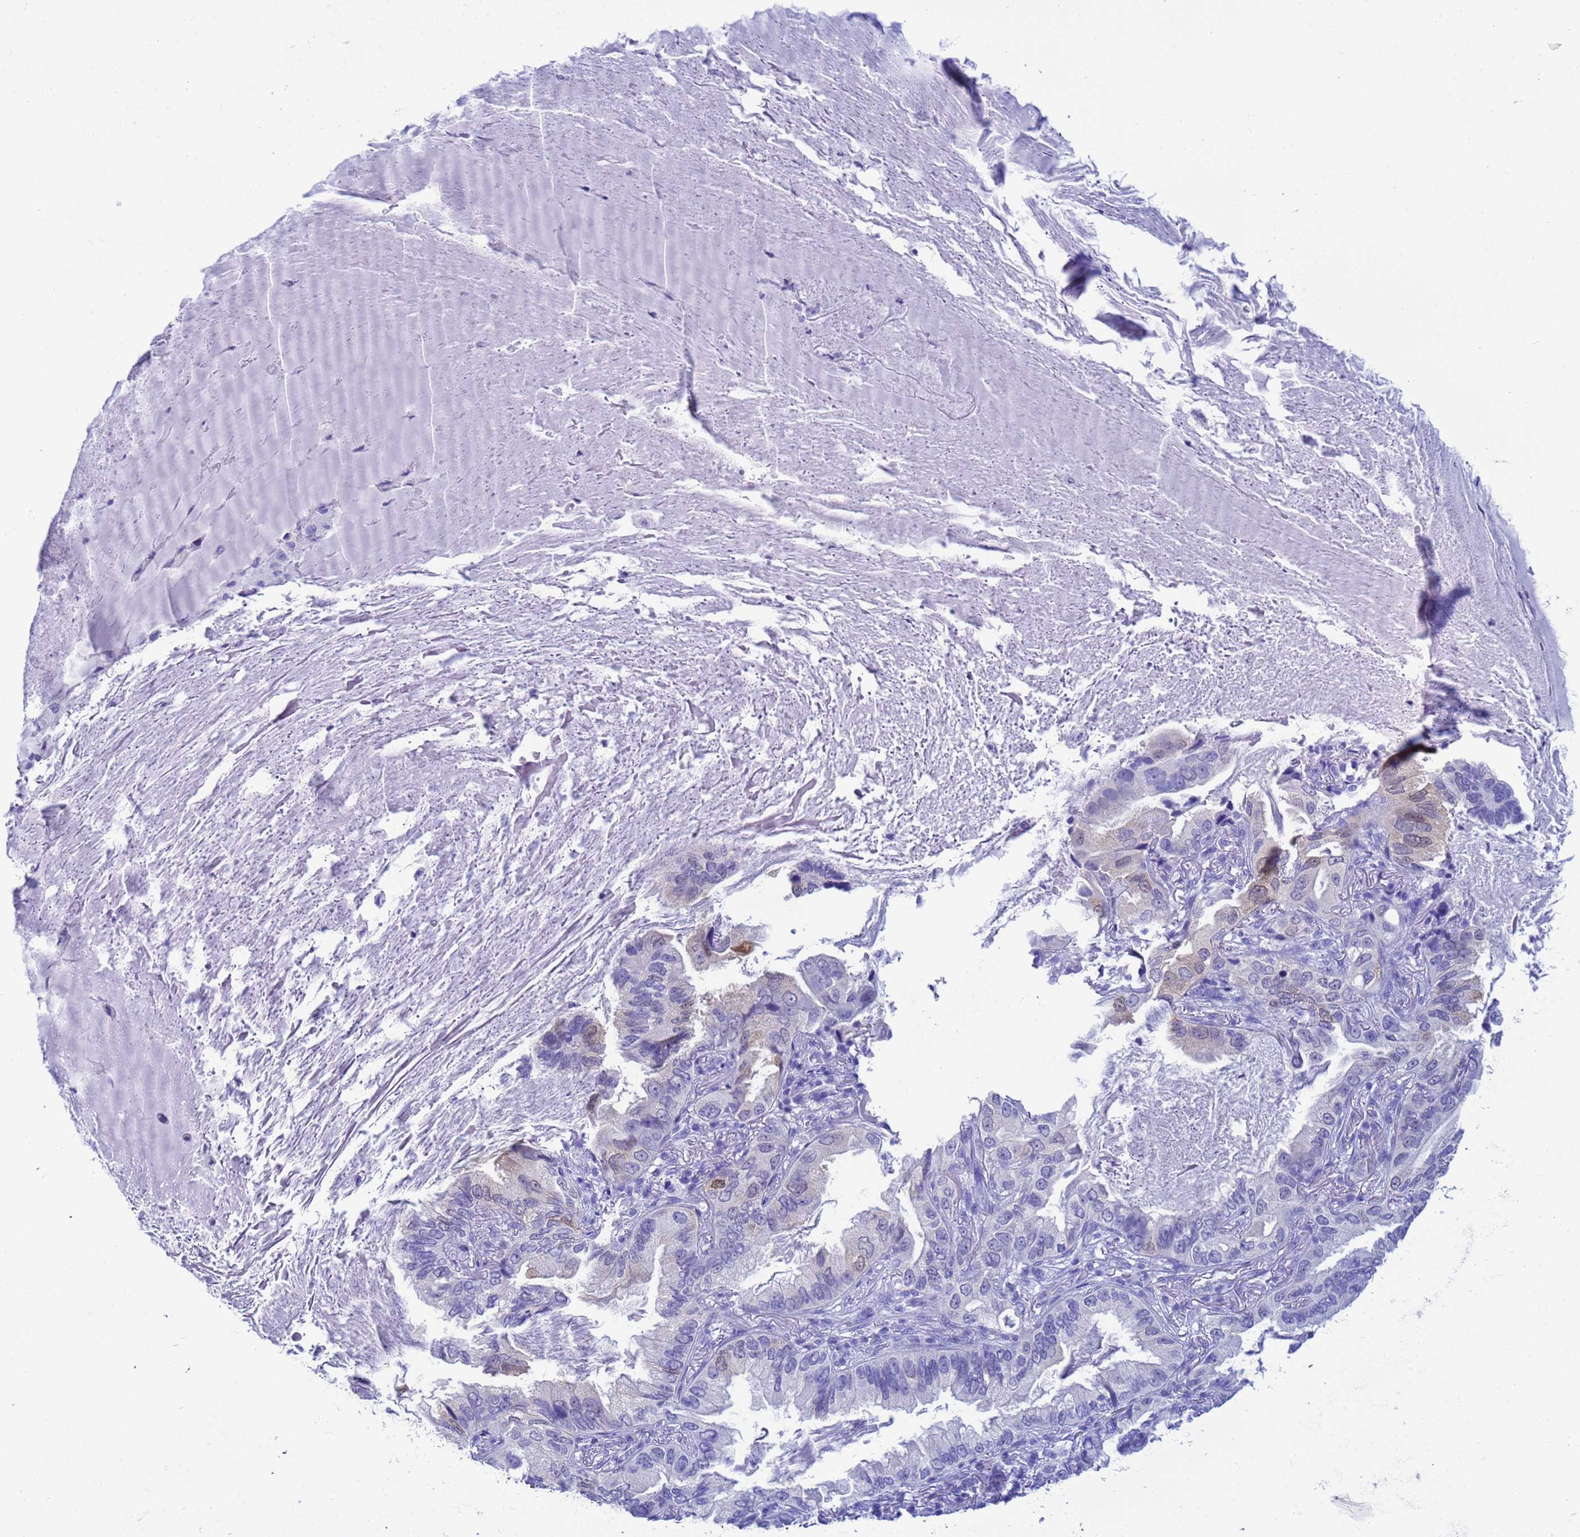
{"staining": {"intensity": "negative", "quantity": "none", "location": "none"}, "tissue": "lung cancer", "cell_type": "Tumor cells", "image_type": "cancer", "snomed": [{"axis": "morphology", "description": "Adenocarcinoma, NOS"}, {"axis": "topography", "description": "Lung"}], "caption": "The micrograph demonstrates no staining of tumor cells in lung cancer.", "gene": "AKR1C2", "patient": {"sex": "female", "age": 69}}